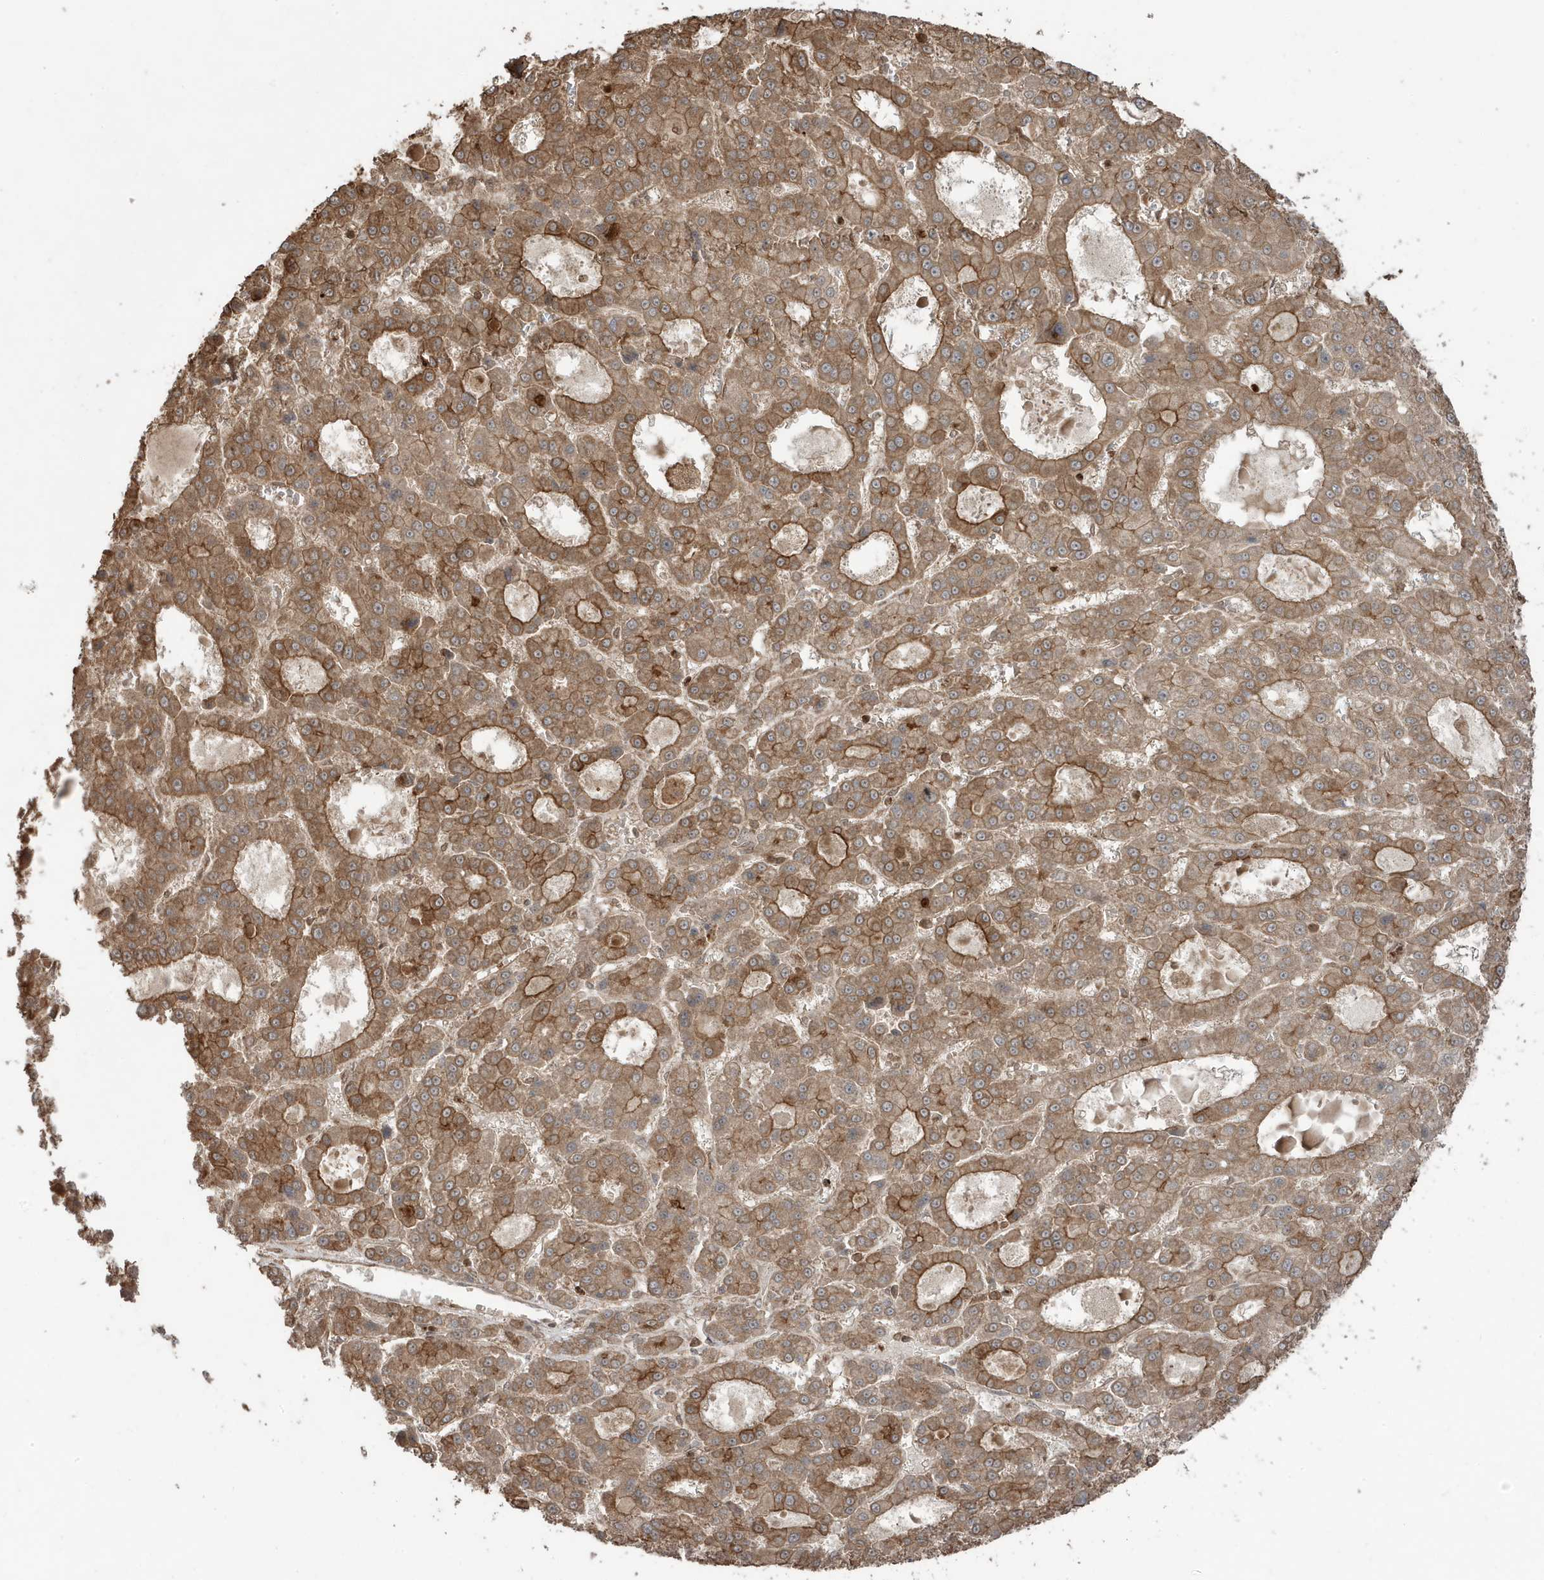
{"staining": {"intensity": "moderate", "quantity": ">75%", "location": "cytoplasmic/membranous"}, "tissue": "liver cancer", "cell_type": "Tumor cells", "image_type": "cancer", "snomed": [{"axis": "morphology", "description": "Carcinoma, Hepatocellular, NOS"}, {"axis": "topography", "description": "Liver"}], "caption": "IHC image of human liver hepatocellular carcinoma stained for a protein (brown), which demonstrates medium levels of moderate cytoplasmic/membranous staining in approximately >75% of tumor cells.", "gene": "ASAP1", "patient": {"sex": "male", "age": 70}}